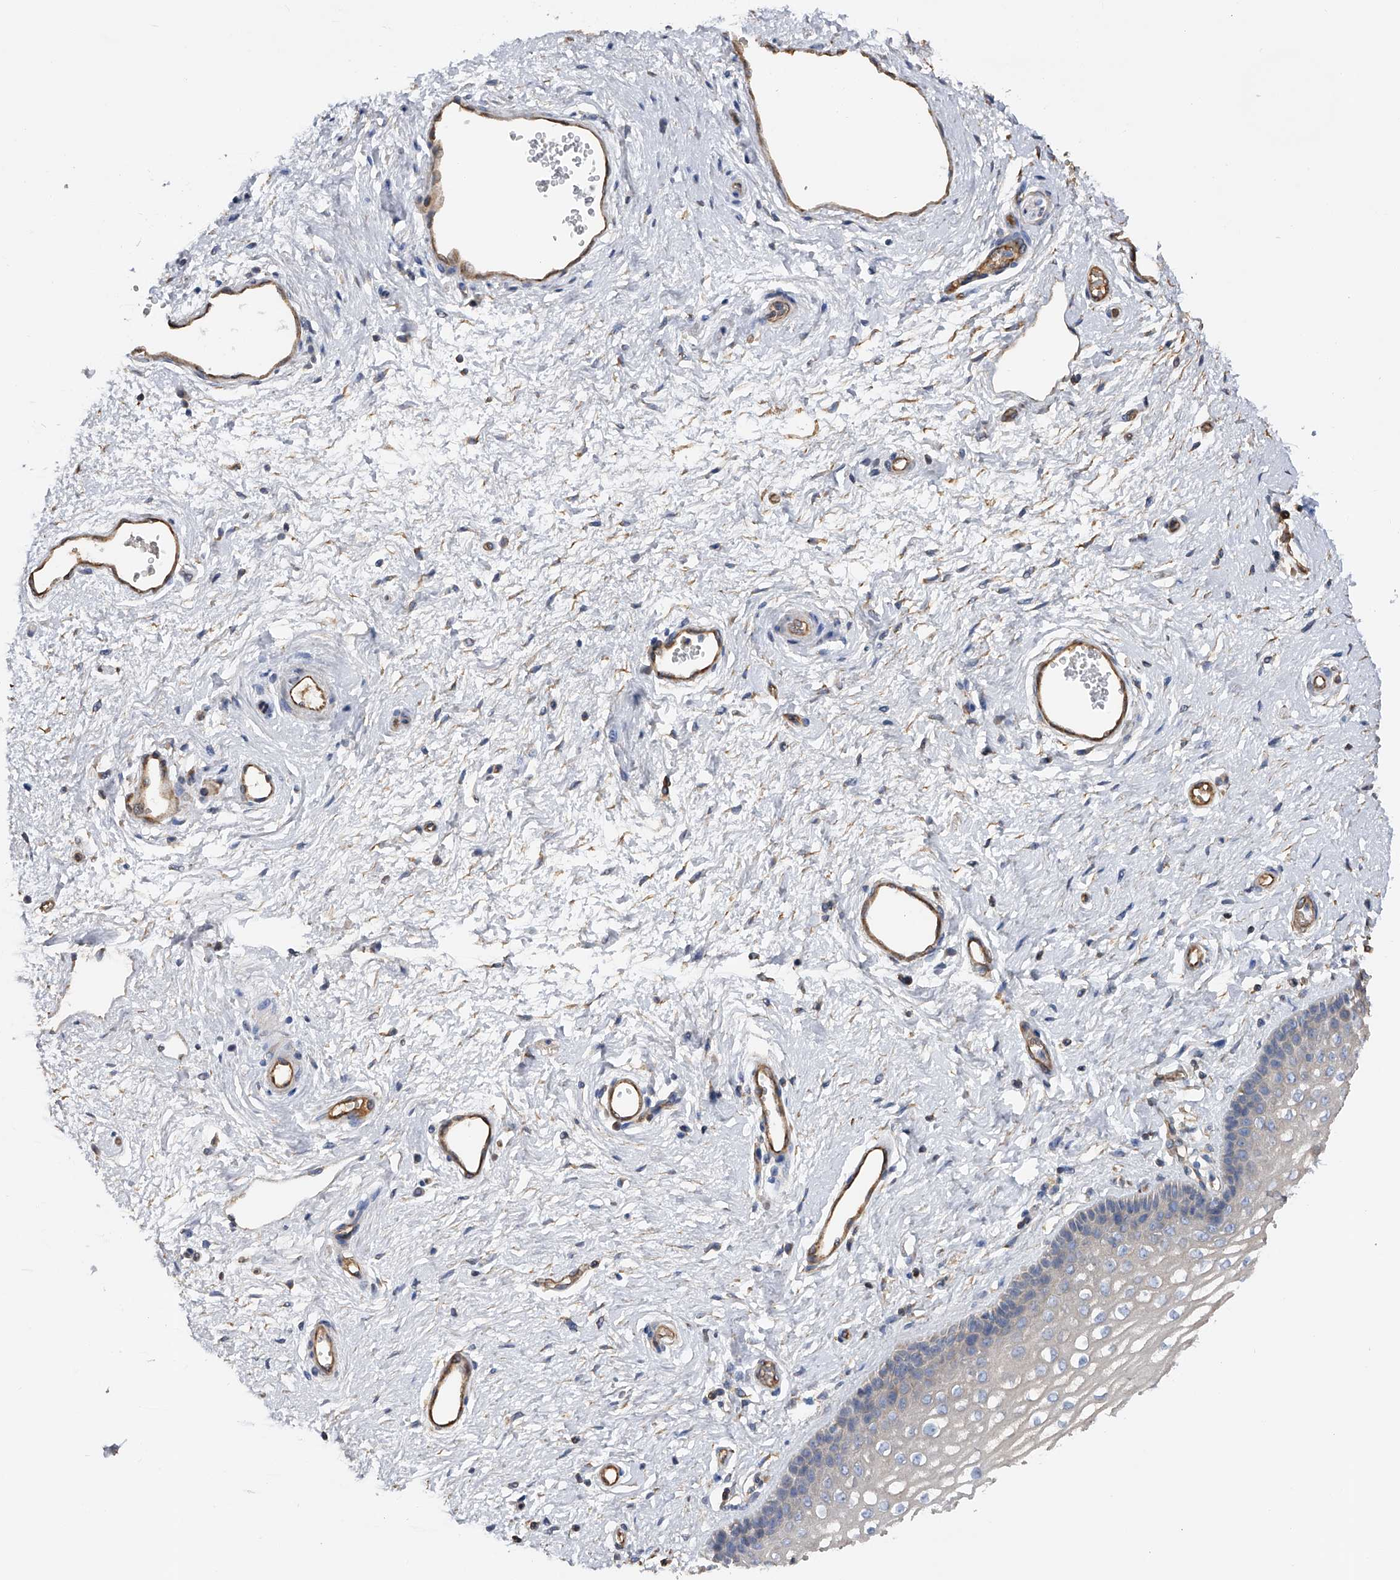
{"staining": {"intensity": "negative", "quantity": "none", "location": "none"}, "tissue": "vagina", "cell_type": "Squamous epithelial cells", "image_type": "normal", "snomed": [{"axis": "morphology", "description": "Normal tissue, NOS"}, {"axis": "topography", "description": "Vagina"}], "caption": "Immunohistochemistry photomicrograph of unremarkable vagina: vagina stained with DAB exhibits no significant protein expression in squamous epithelial cells. Brightfield microscopy of IHC stained with DAB (3,3'-diaminobenzidine) (brown) and hematoxylin (blue), captured at high magnification.", "gene": "RWDD2A", "patient": {"sex": "female", "age": 46}}